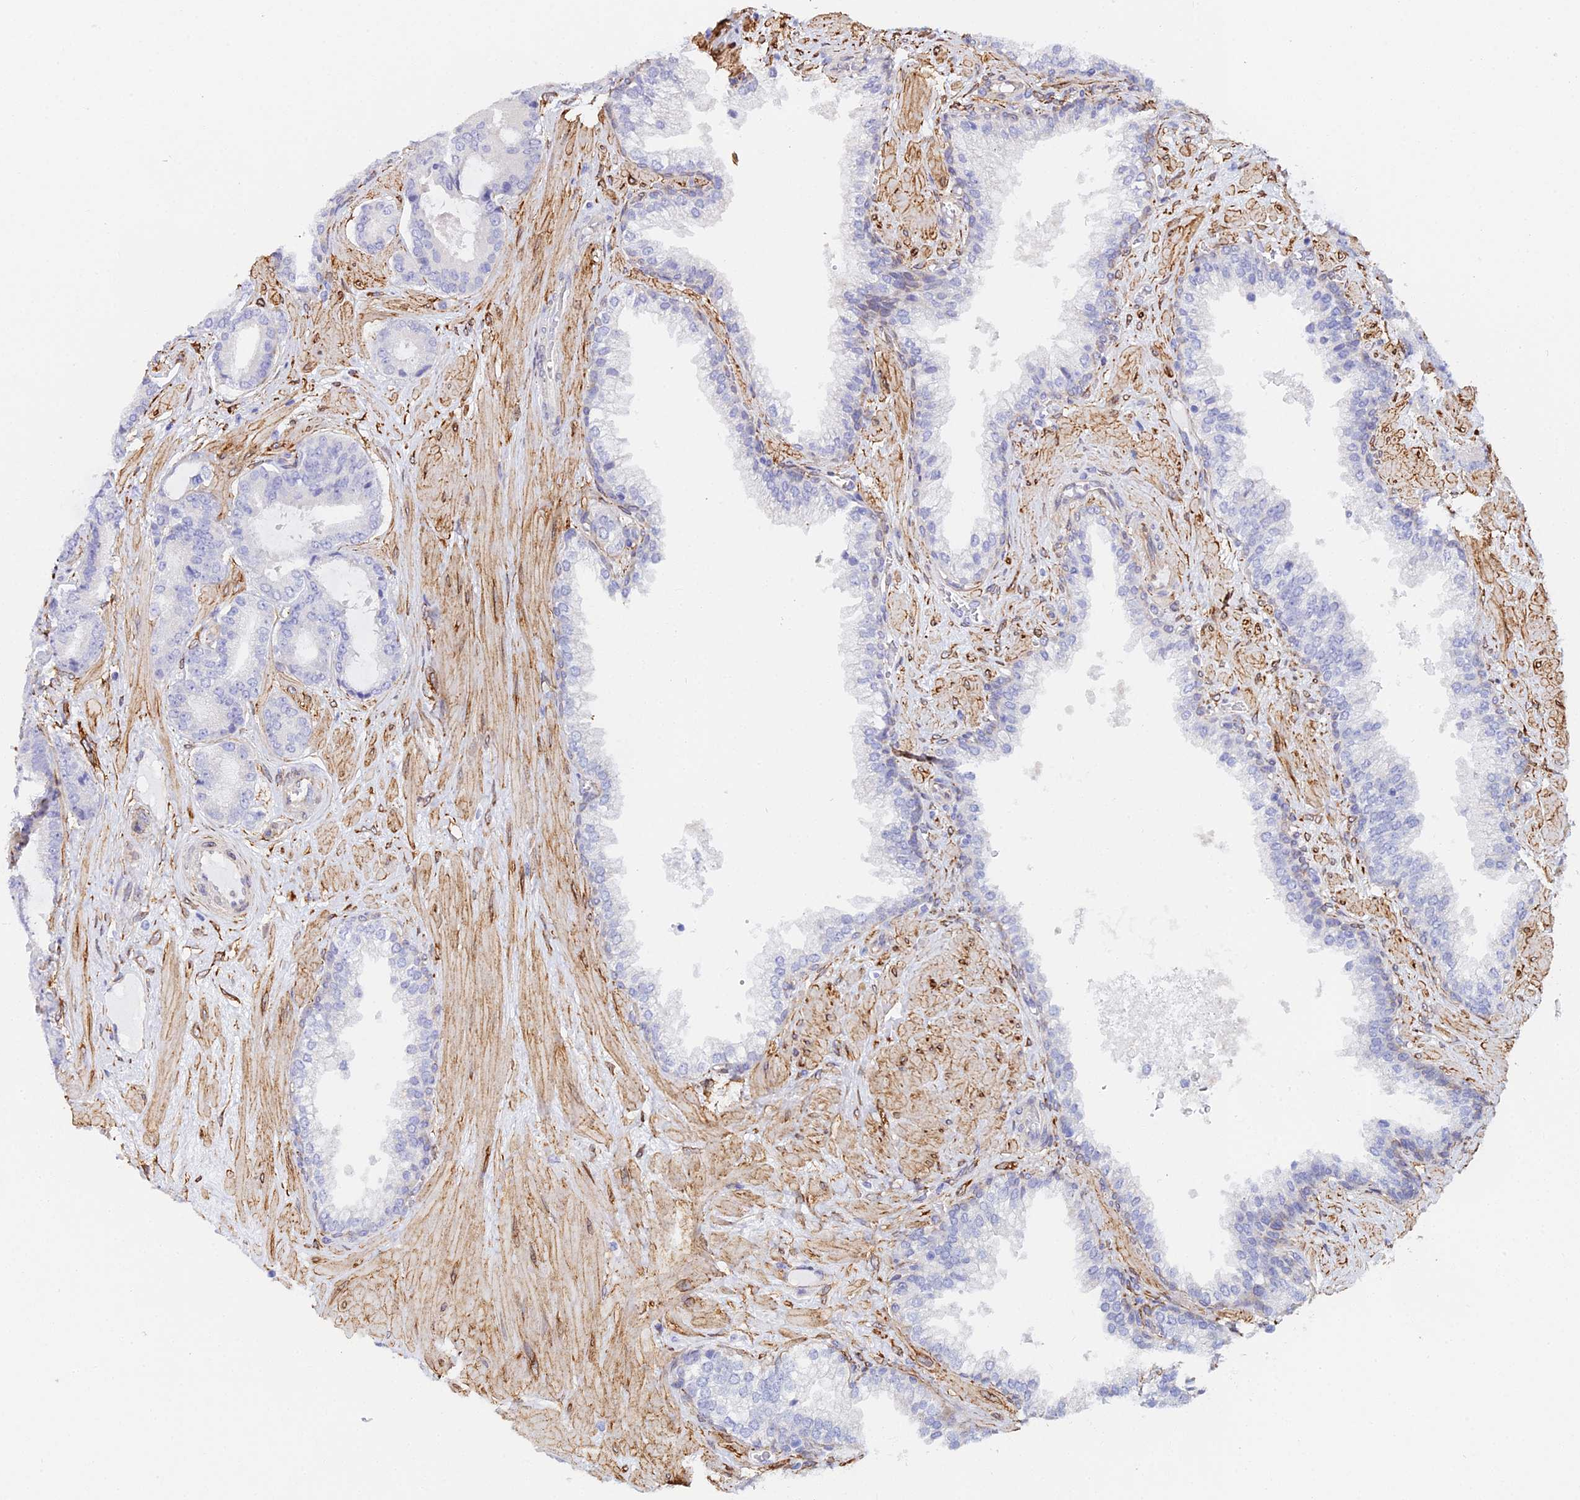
{"staining": {"intensity": "negative", "quantity": "none", "location": "none"}, "tissue": "prostate cancer", "cell_type": "Tumor cells", "image_type": "cancer", "snomed": [{"axis": "morphology", "description": "Adenocarcinoma, Low grade"}, {"axis": "topography", "description": "Prostate"}], "caption": "Immunohistochemistry (IHC) photomicrograph of human adenocarcinoma (low-grade) (prostate) stained for a protein (brown), which demonstrates no positivity in tumor cells.", "gene": "MXRA7", "patient": {"sex": "male", "age": 57}}